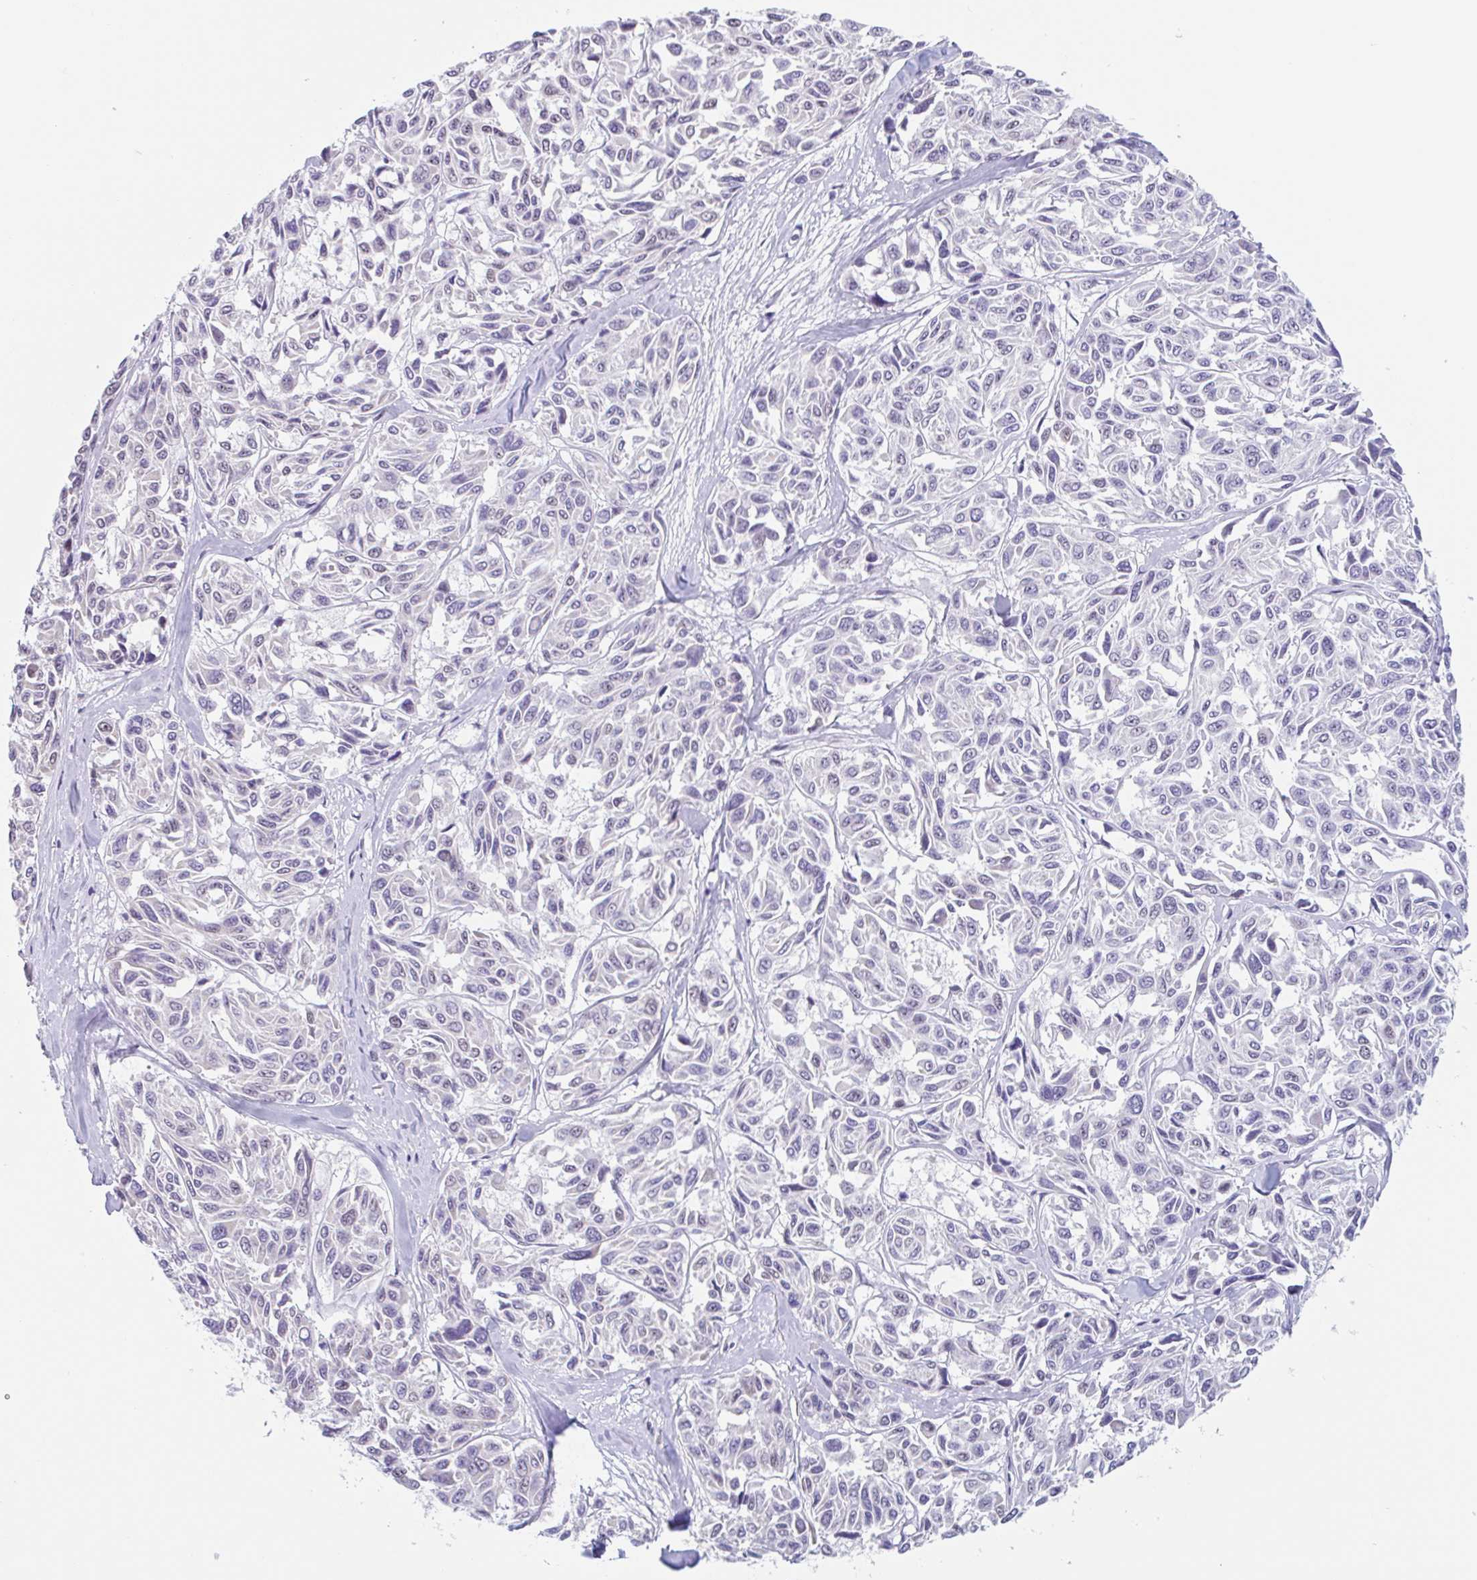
{"staining": {"intensity": "moderate", "quantity": "25%-75%", "location": "nuclear"}, "tissue": "melanoma", "cell_type": "Tumor cells", "image_type": "cancer", "snomed": [{"axis": "morphology", "description": "Malignant melanoma, NOS"}, {"axis": "topography", "description": "Skin"}], "caption": "The photomicrograph demonstrates staining of melanoma, revealing moderate nuclear protein staining (brown color) within tumor cells.", "gene": "LENG9", "patient": {"sex": "female", "age": 66}}